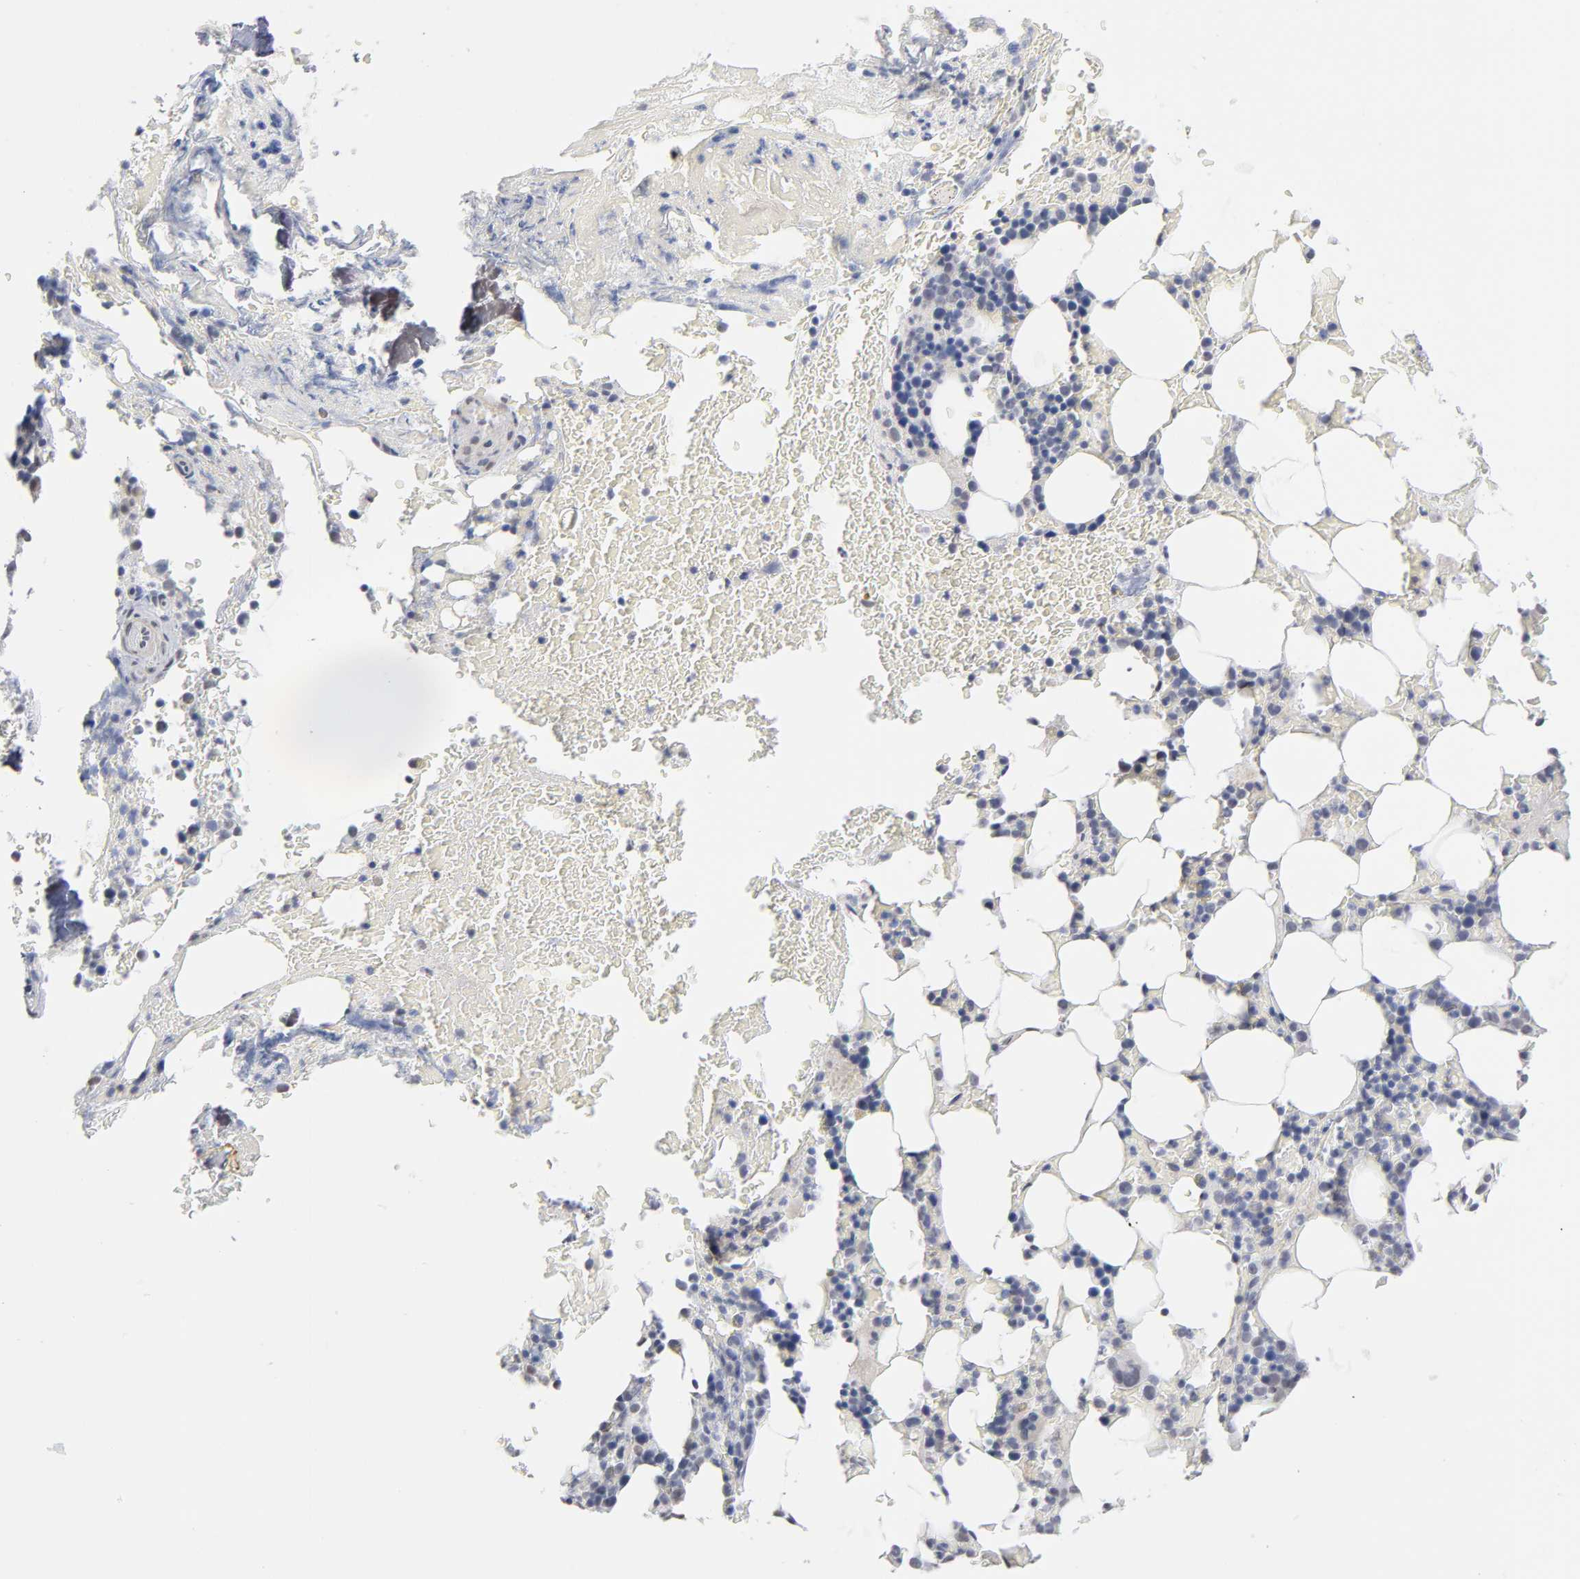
{"staining": {"intensity": "negative", "quantity": "none", "location": "none"}, "tissue": "bone marrow", "cell_type": "Hematopoietic cells", "image_type": "normal", "snomed": [{"axis": "morphology", "description": "Normal tissue, NOS"}, {"axis": "topography", "description": "Bone marrow"}], "caption": "A histopathology image of bone marrow stained for a protein demonstrates no brown staining in hematopoietic cells. The staining is performed using DAB (3,3'-diaminobenzidine) brown chromogen with nuclei counter-stained in using hematoxylin.", "gene": "CRABP2", "patient": {"sex": "female", "age": 73}}